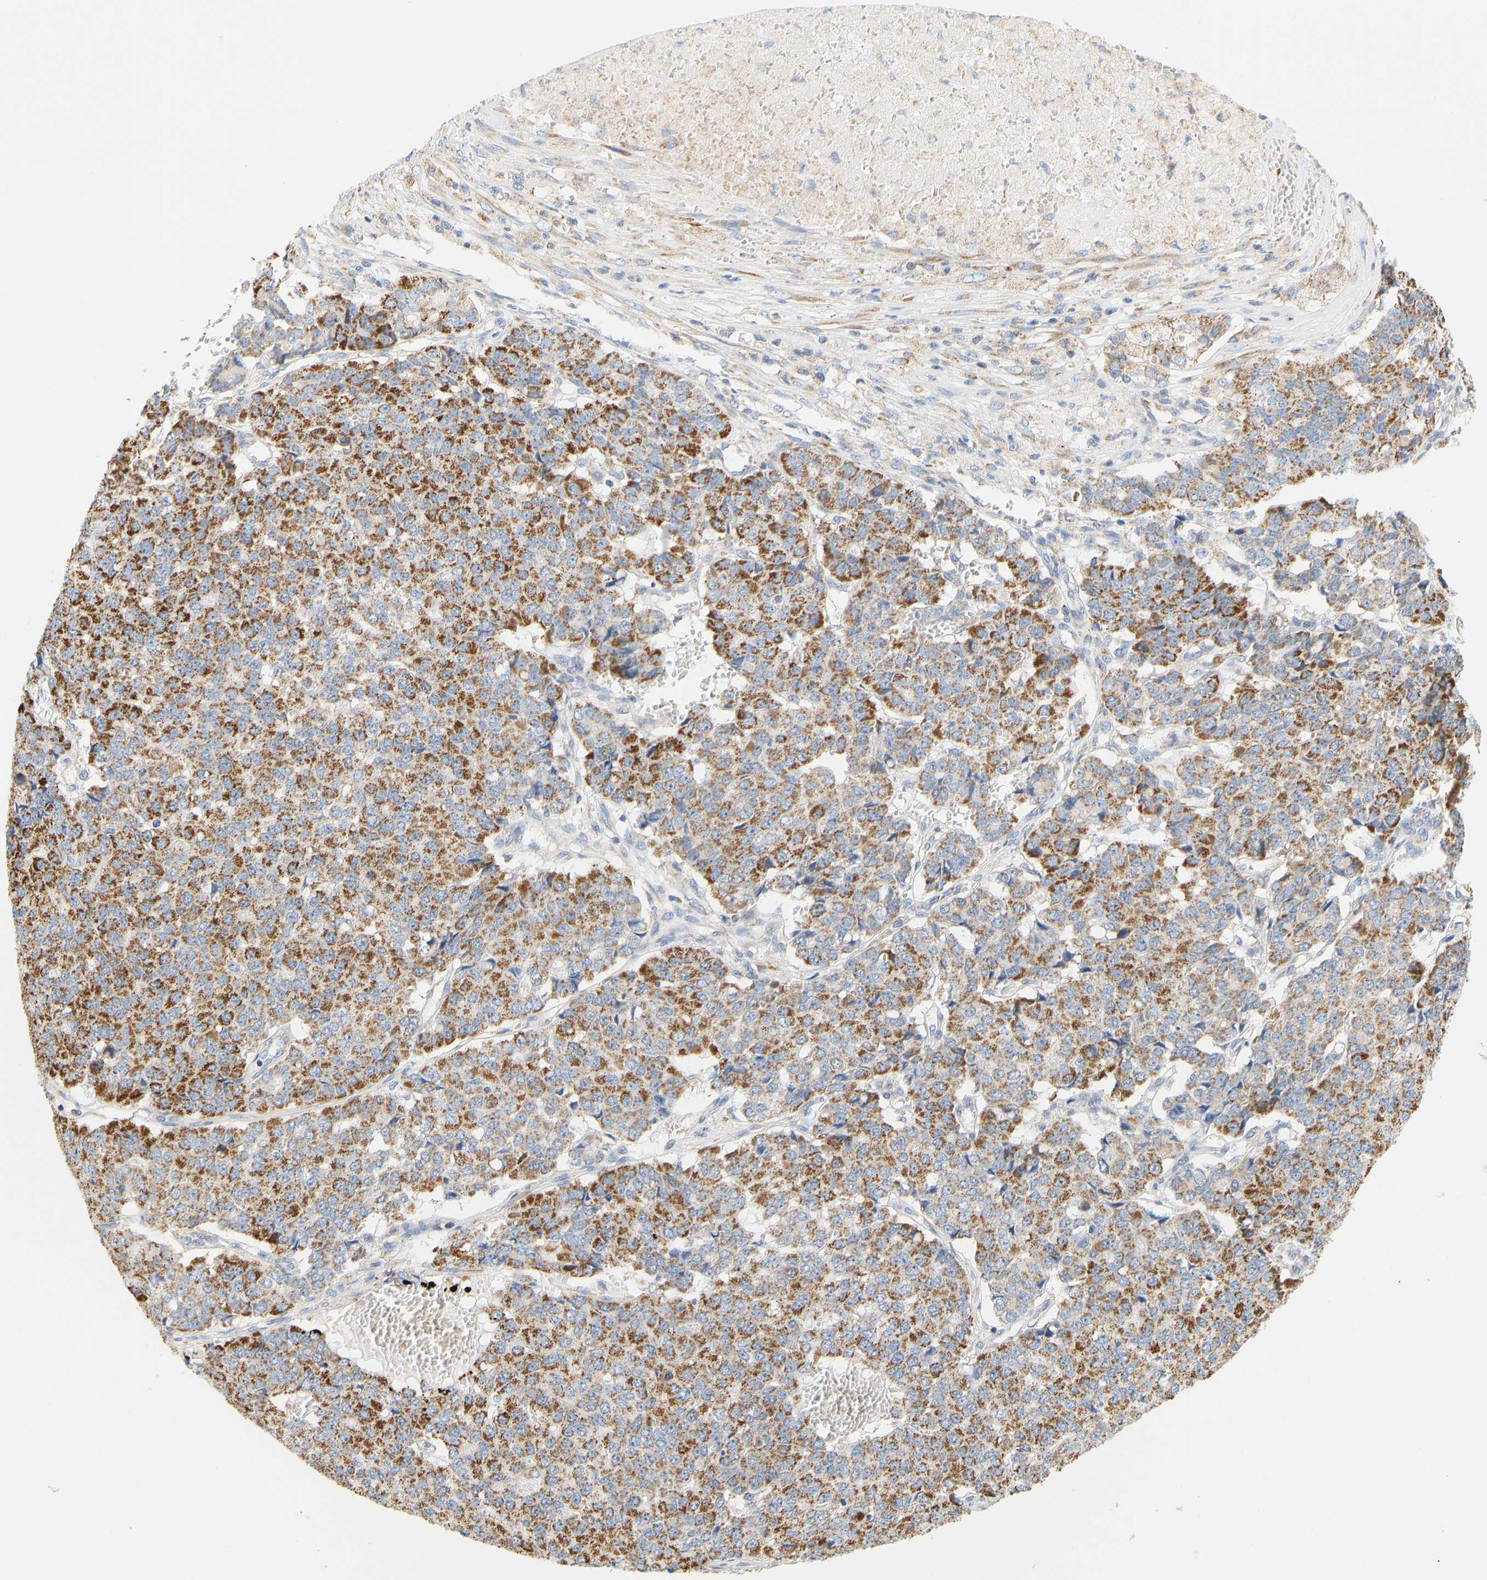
{"staining": {"intensity": "strong", "quantity": ">75%", "location": "cytoplasmic/membranous"}, "tissue": "pancreatic cancer", "cell_type": "Tumor cells", "image_type": "cancer", "snomed": [{"axis": "morphology", "description": "Adenocarcinoma, NOS"}, {"axis": "topography", "description": "Pancreas"}], "caption": "Strong cytoplasmic/membranous protein expression is present in approximately >75% of tumor cells in adenocarcinoma (pancreatic).", "gene": "GRPEL2", "patient": {"sex": "male", "age": 50}}